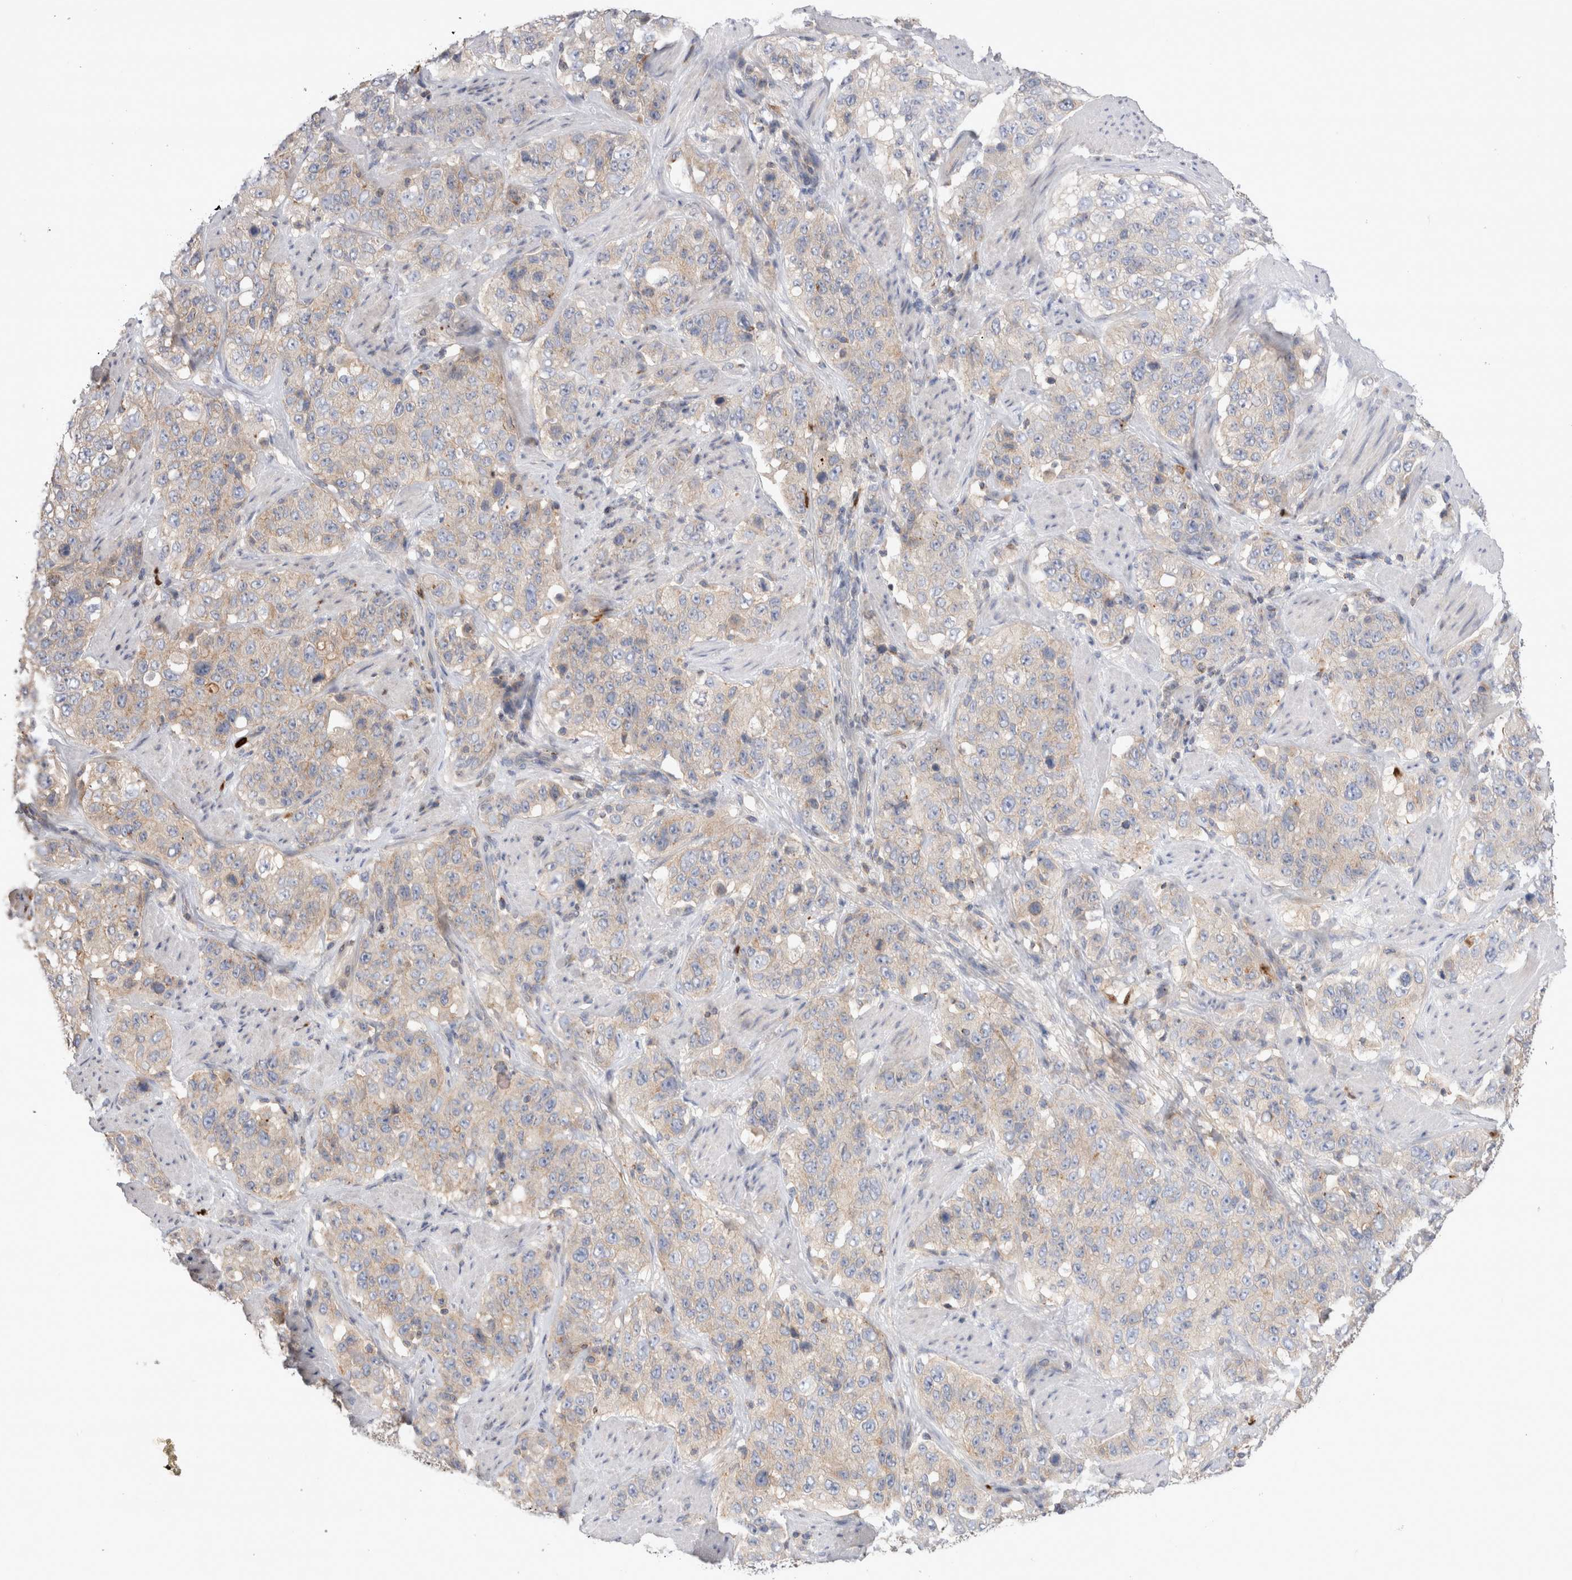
{"staining": {"intensity": "weak", "quantity": ">75%", "location": "cytoplasmic/membranous"}, "tissue": "stomach cancer", "cell_type": "Tumor cells", "image_type": "cancer", "snomed": [{"axis": "morphology", "description": "Adenocarcinoma, NOS"}, {"axis": "topography", "description": "Stomach"}], "caption": "Stomach cancer was stained to show a protein in brown. There is low levels of weak cytoplasmic/membranous staining in approximately >75% of tumor cells.", "gene": "NXT2", "patient": {"sex": "male", "age": 48}}